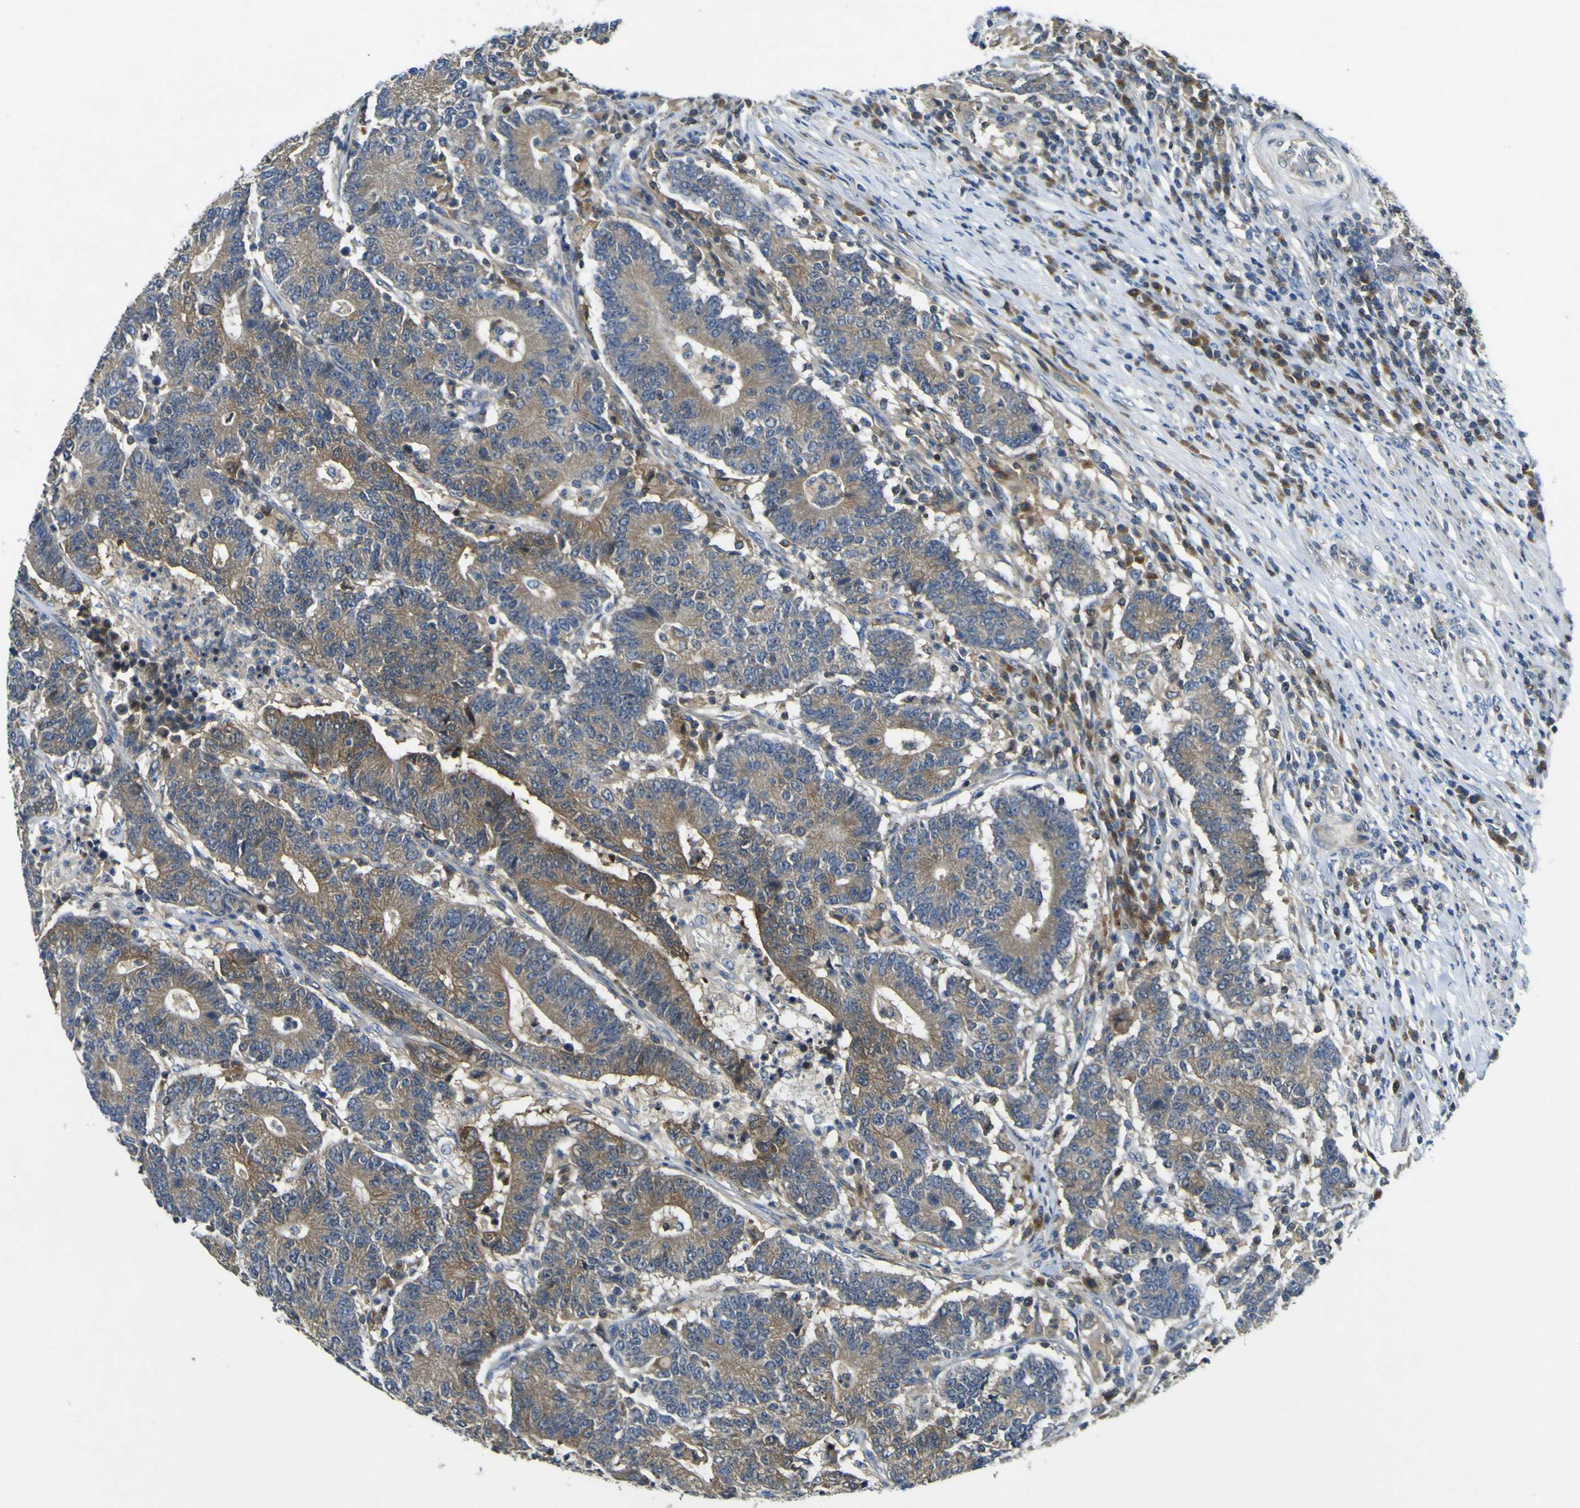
{"staining": {"intensity": "moderate", "quantity": ">75%", "location": "cytoplasmic/membranous"}, "tissue": "colorectal cancer", "cell_type": "Tumor cells", "image_type": "cancer", "snomed": [{"axis": "morphology", "description": "Normal tissue, NOS"}, {"axis": "morphology", "description": "Adenocarcinoma, NOS"}, {"axis": "topography", "description": "Colon"}], "caption": "About >75% of tumor cells in adenocarcinoma (colorectal) display moderate cytoplasmic/membranous protein staining as visualized by brown immunohistochemical staining.", "gene": "EML2", "patient": {"sex": "female", "age": 75}}